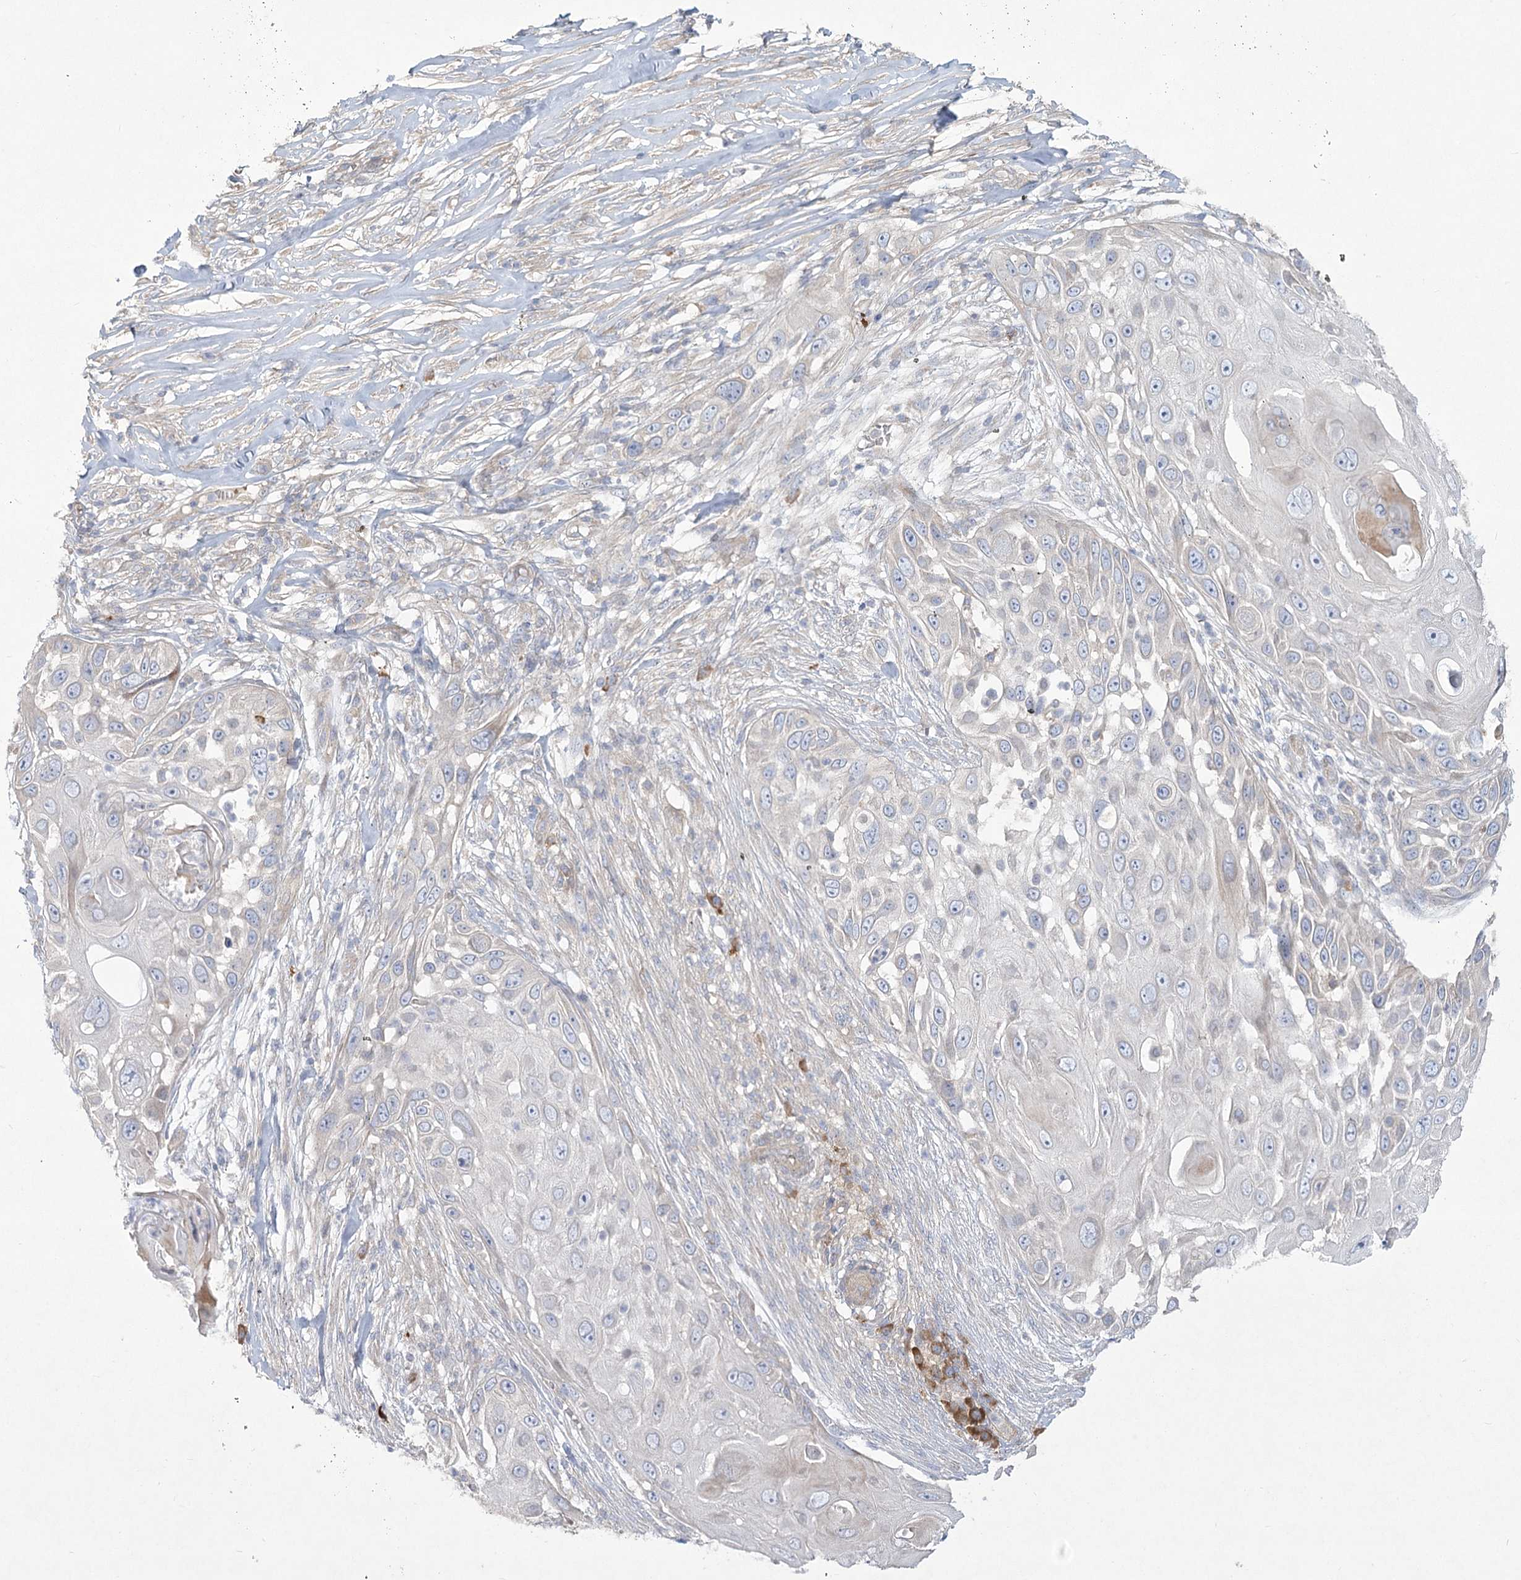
{"staining": {"intensity": "negative", "quantity": "none", "location": "none"}, "tissue": "skin cancer", "cell_type": "Tumor cells", "image_type": "cancer", "snomed": [{"axis": "morphology", "description": "Squamous cell carcinoma, NOS"}, {"axis": "topography", "description": "Skin"}], "caption": "This is a photomicrograph of immunohistochemistry (IHC) staining of skin cancer, which shows no staining in tumor cells. (Brightfield microscopy of DAB immunohistochemistry at high magnification).", "gene": "CAMTA1", "patient": {"sex": "female", "age": 44}}